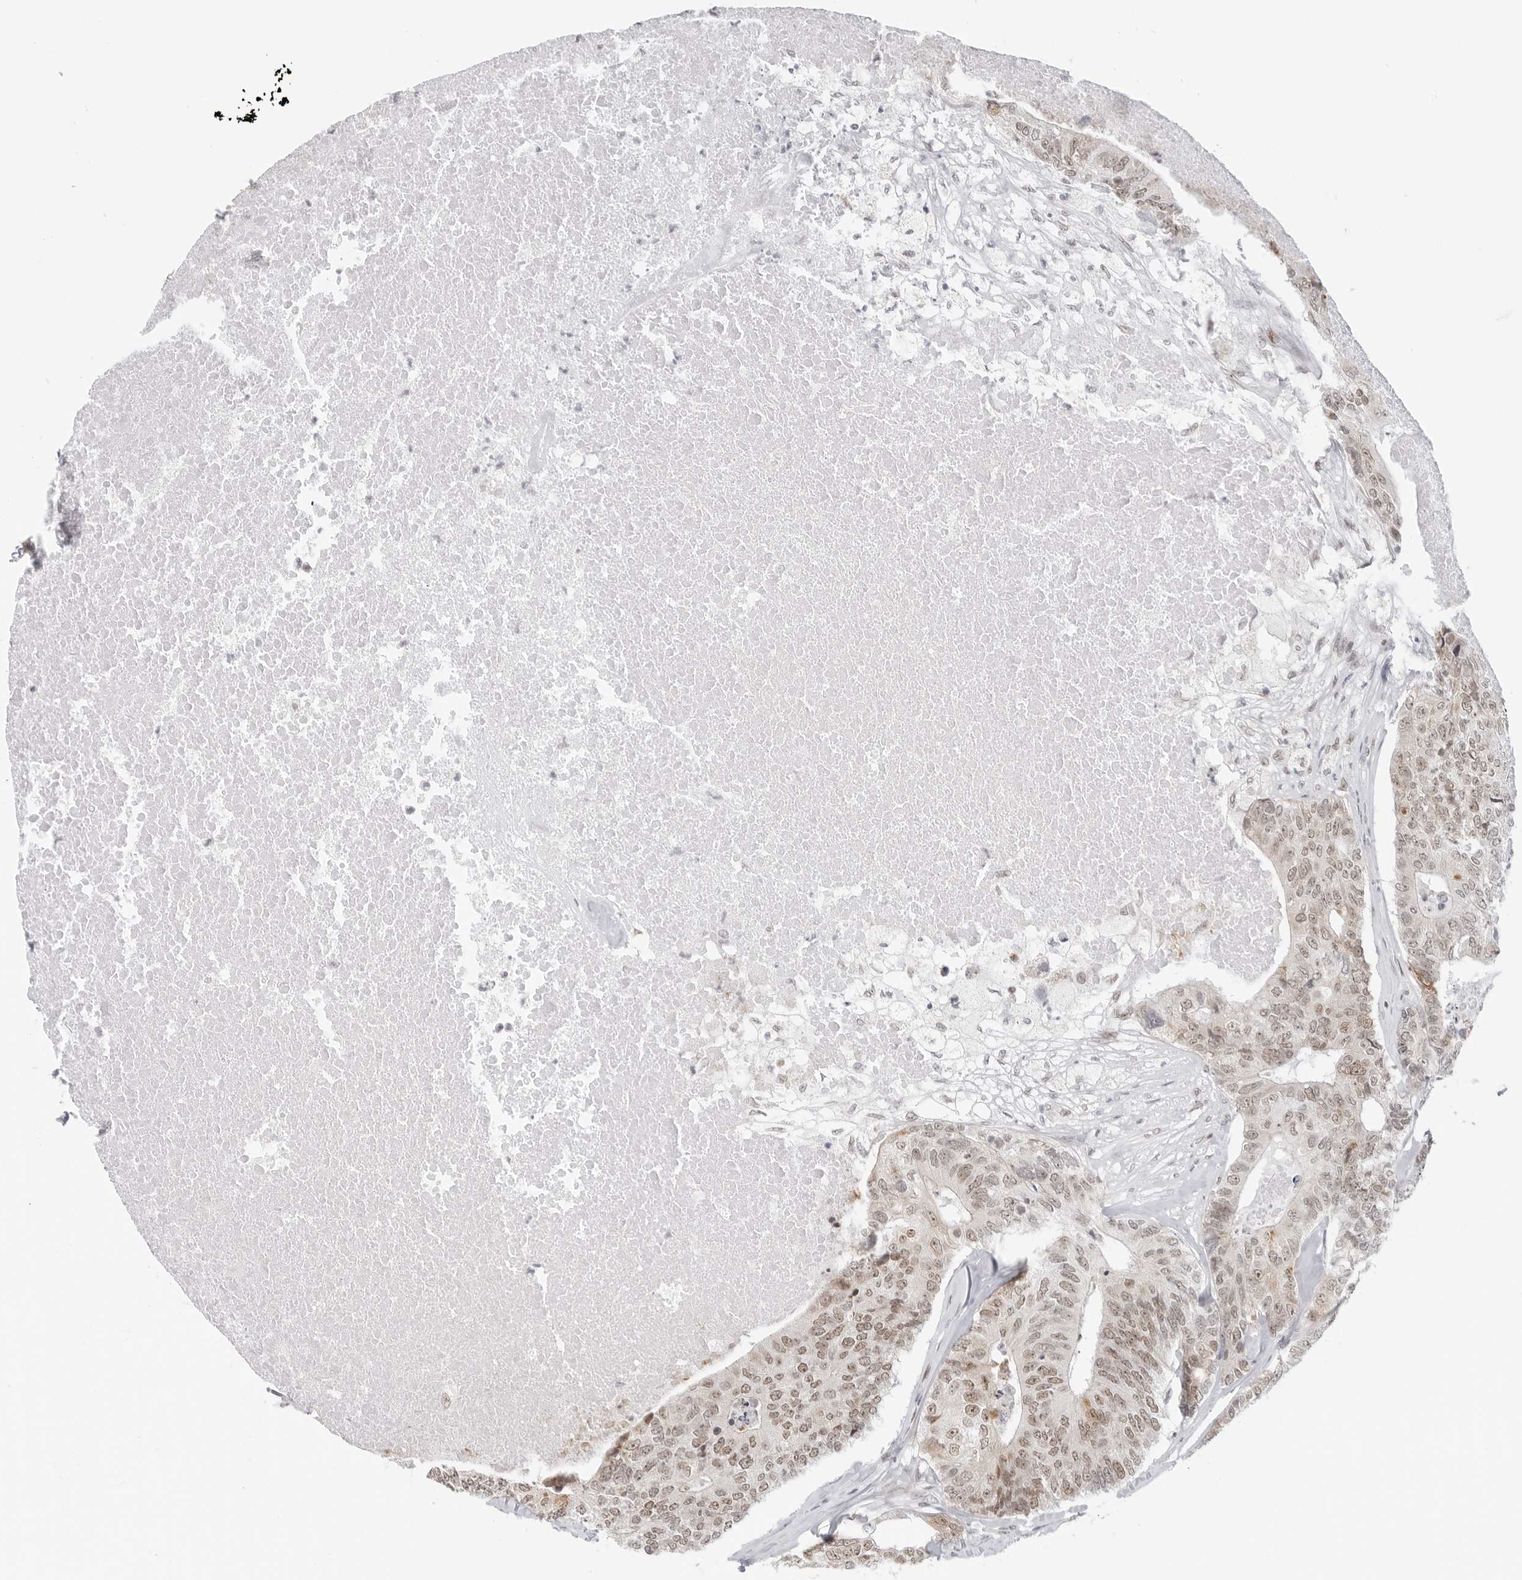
{"staining": {"intensity": "moderate", "quantity": ">75%", "location": "nuclear"}, "tissue": "colorectal cancer", "cell_type": "Tumor cells", "image_type": "cancer", "snomed": [{"axis": "morphology", "description": "Adenocarcinoma, NOS"}, {"axis": "topography", "description": "Colon"}], "caption": "Protein staining of adenocarcinoma (colorectal) tissue shows moderate nuclear expression in approximately >75% of tumor cells.", "gene": "FOXK2", "patient": {"sex": "female", "age": 67}}